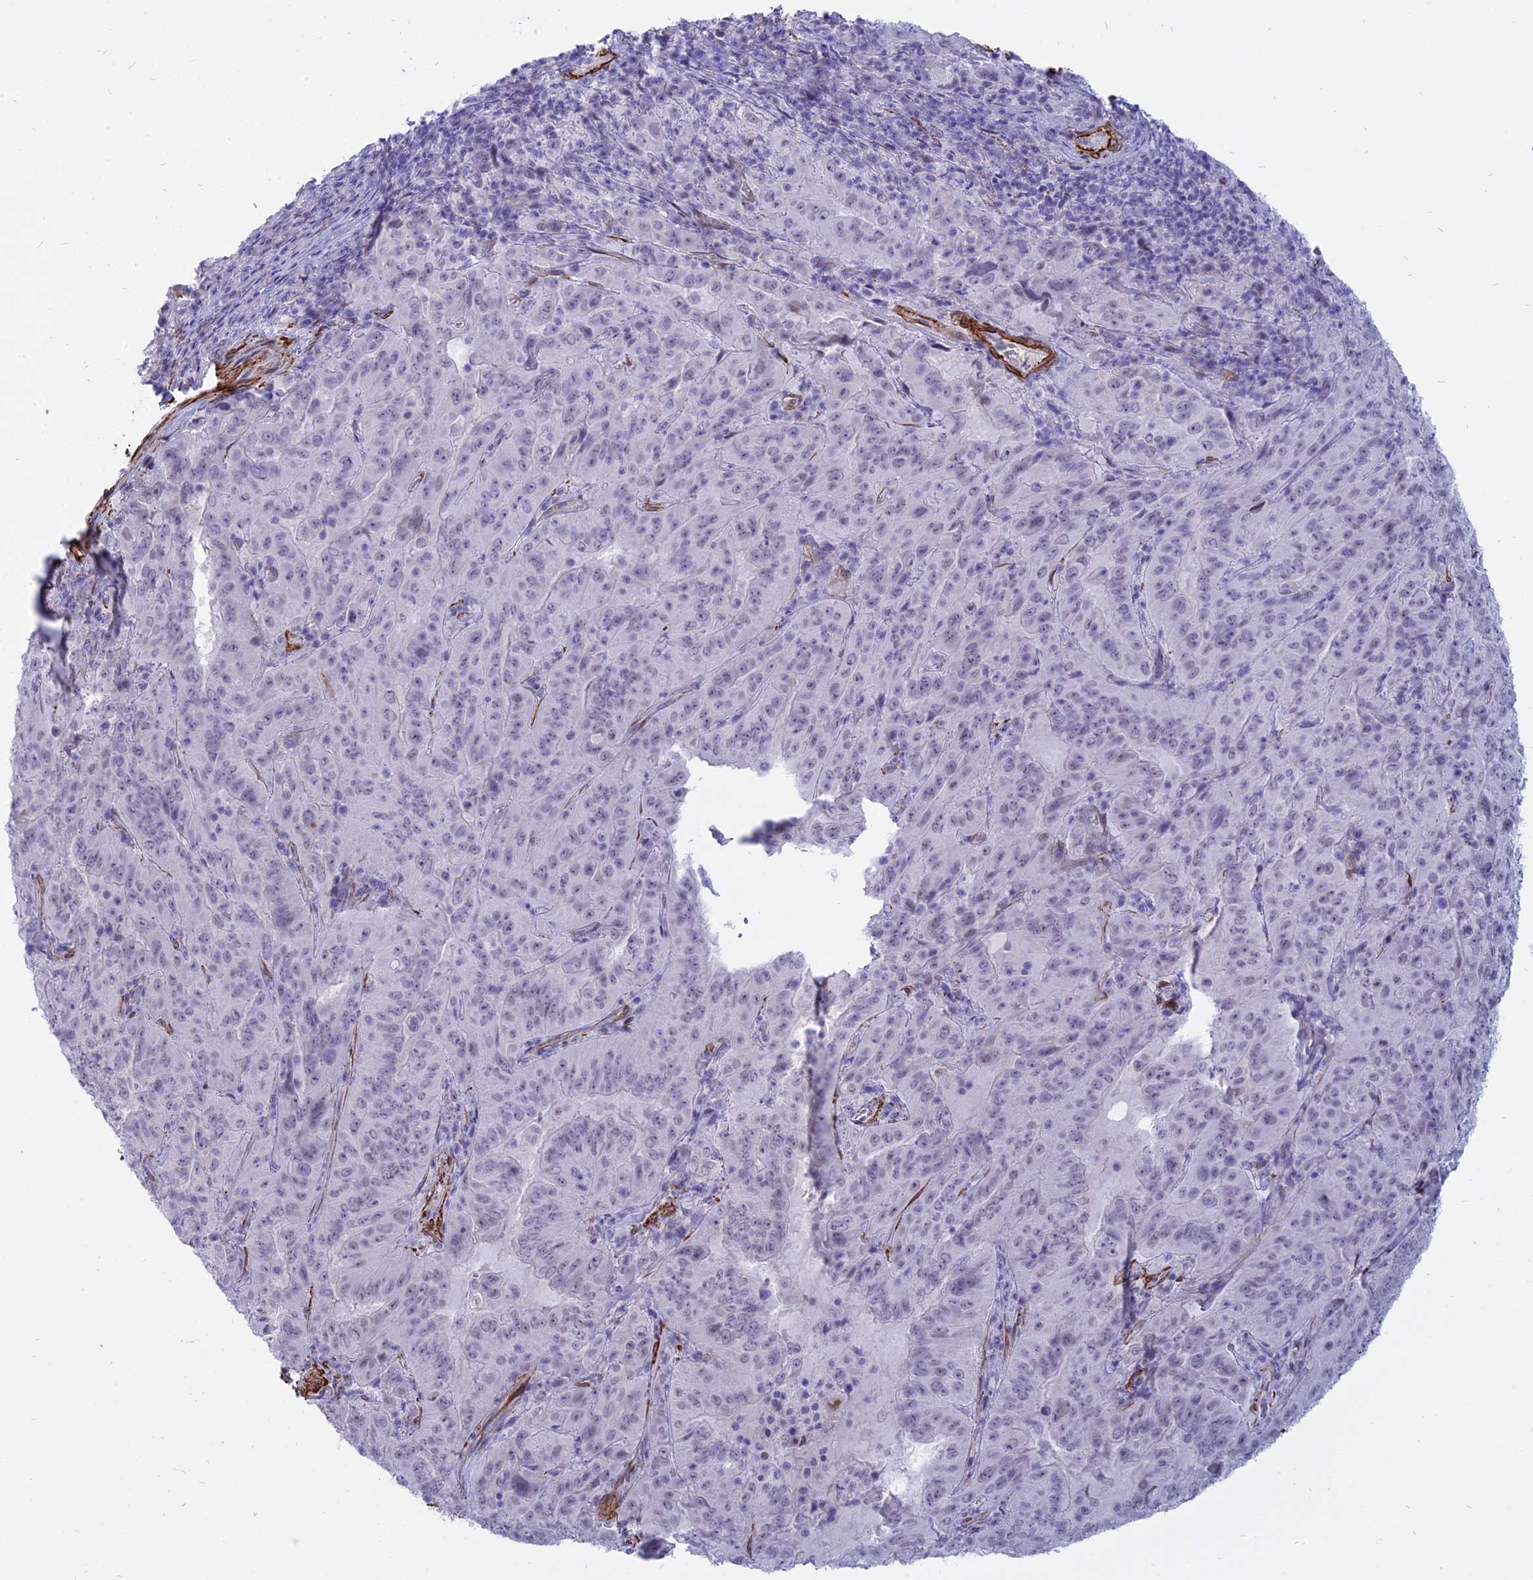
{"staining": {"intensity": "negative", "quantity": "none", "location": "none"}, "tissue": "pancreatic cancer", "cell_type": "Tumor cells", "image_type": "cancer", "snomed": [{"axis": "morphology", "description": "Adenocarcinoma, NOS"}, {"axis": "topography", "description": "Pancreas"}], "caption": "Immunohistochemical staining of human adenocarcinoma (pancreatic) exhibits no significant positivity in tumor cells.", "gene": "CENPV", "patient": {"sex": "male", "age": 63}}